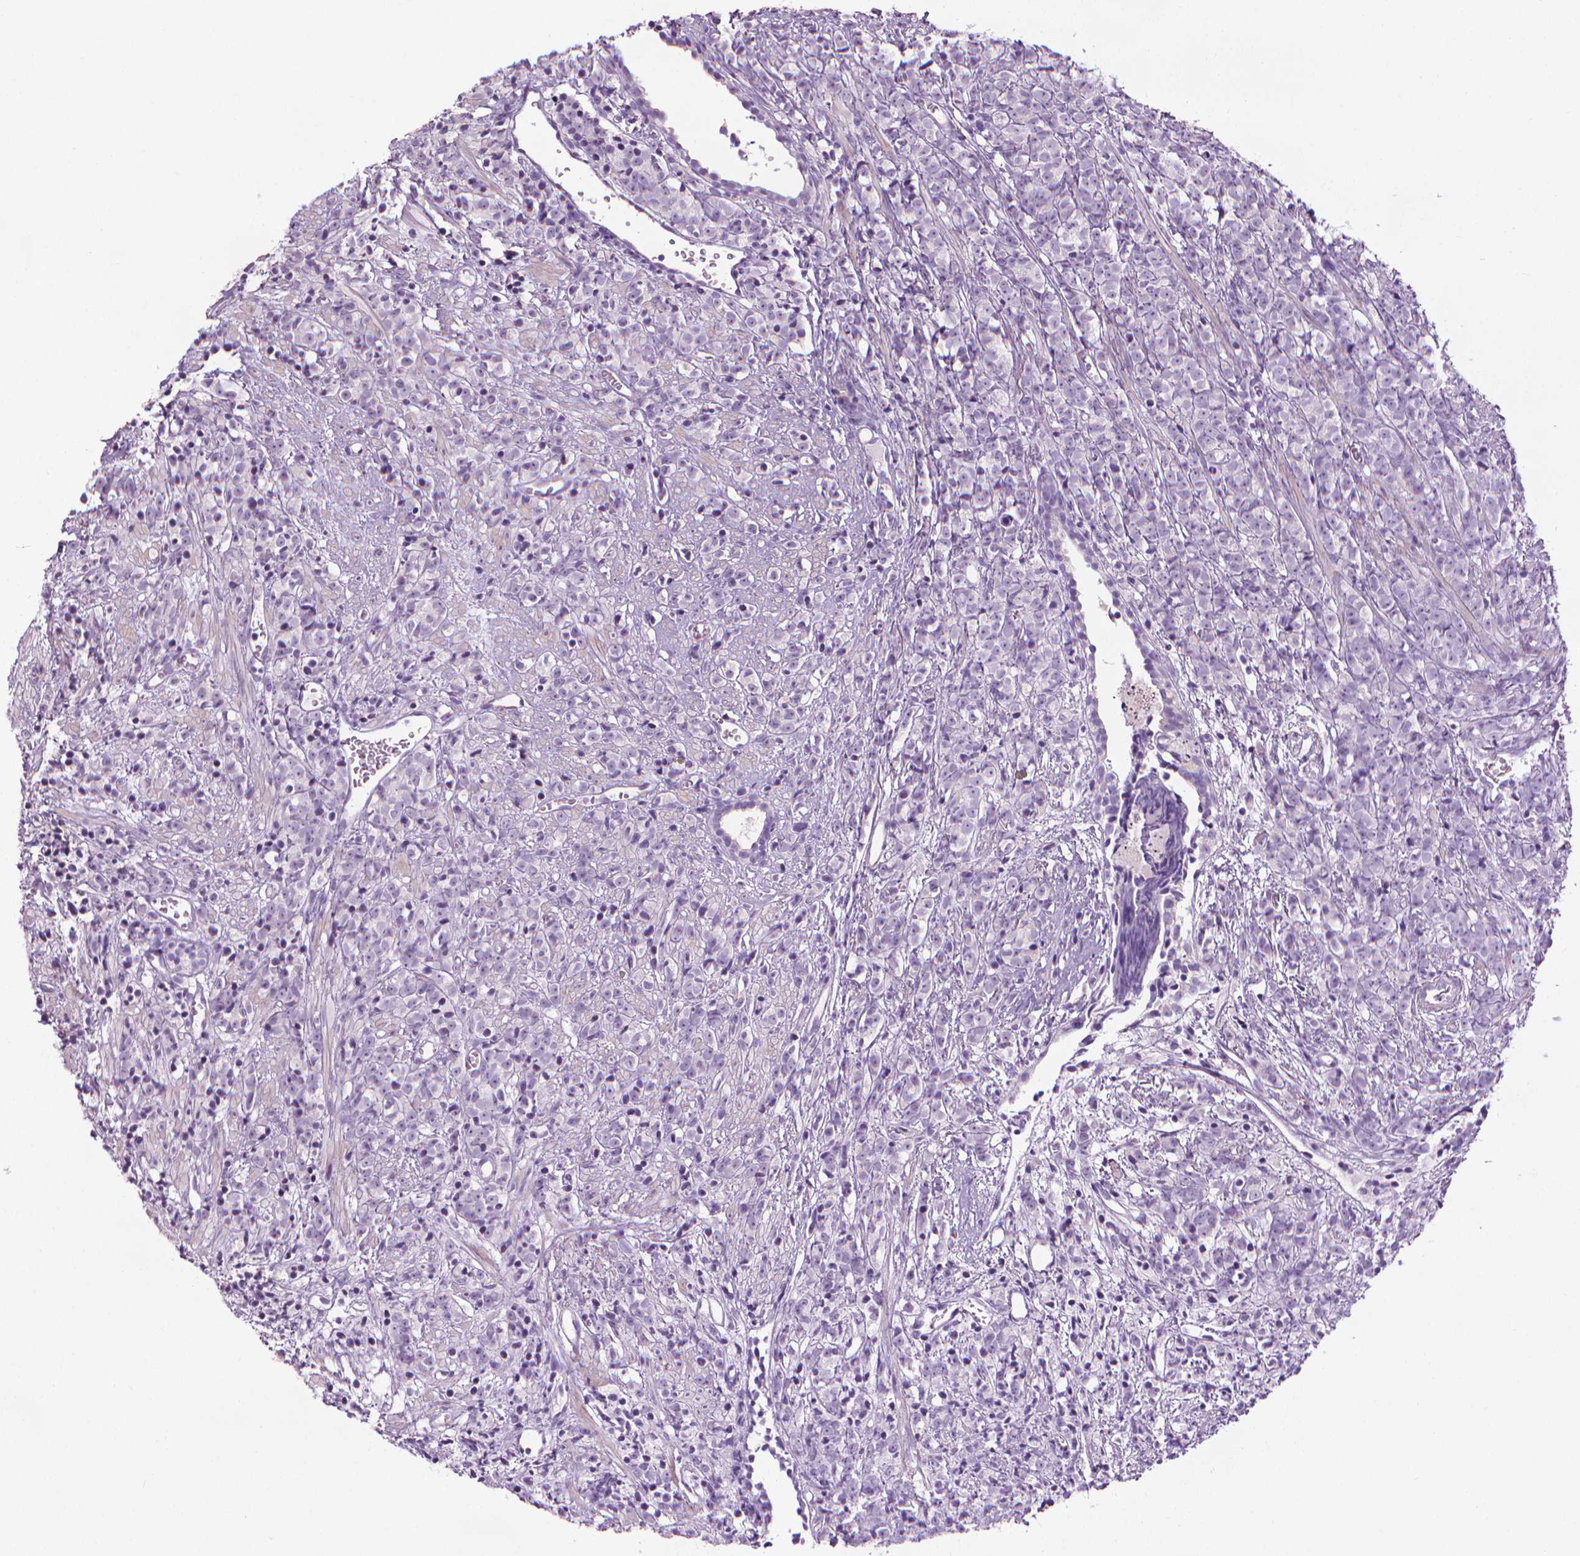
{"staining": {"intensity": "negative", "quantity": "none", "location": "none"}, "tissue": "prostate cancer", "cell_type": "Tumor cells", "image_type": "cancer", "snomed": [{"axis": "morphology", "description": "Adenocarcinoma, High grade"}, {"axis": "topography", "description": "Prostate"}], "caption": "High power microscopy micrograph of an immunohistochemistry image of high-grade adenocarcinoma (prostate), revealing no significant positivity in tumor cells.", "gene": "DNAI7", "patient": {"sex": "male", "age": 81}}